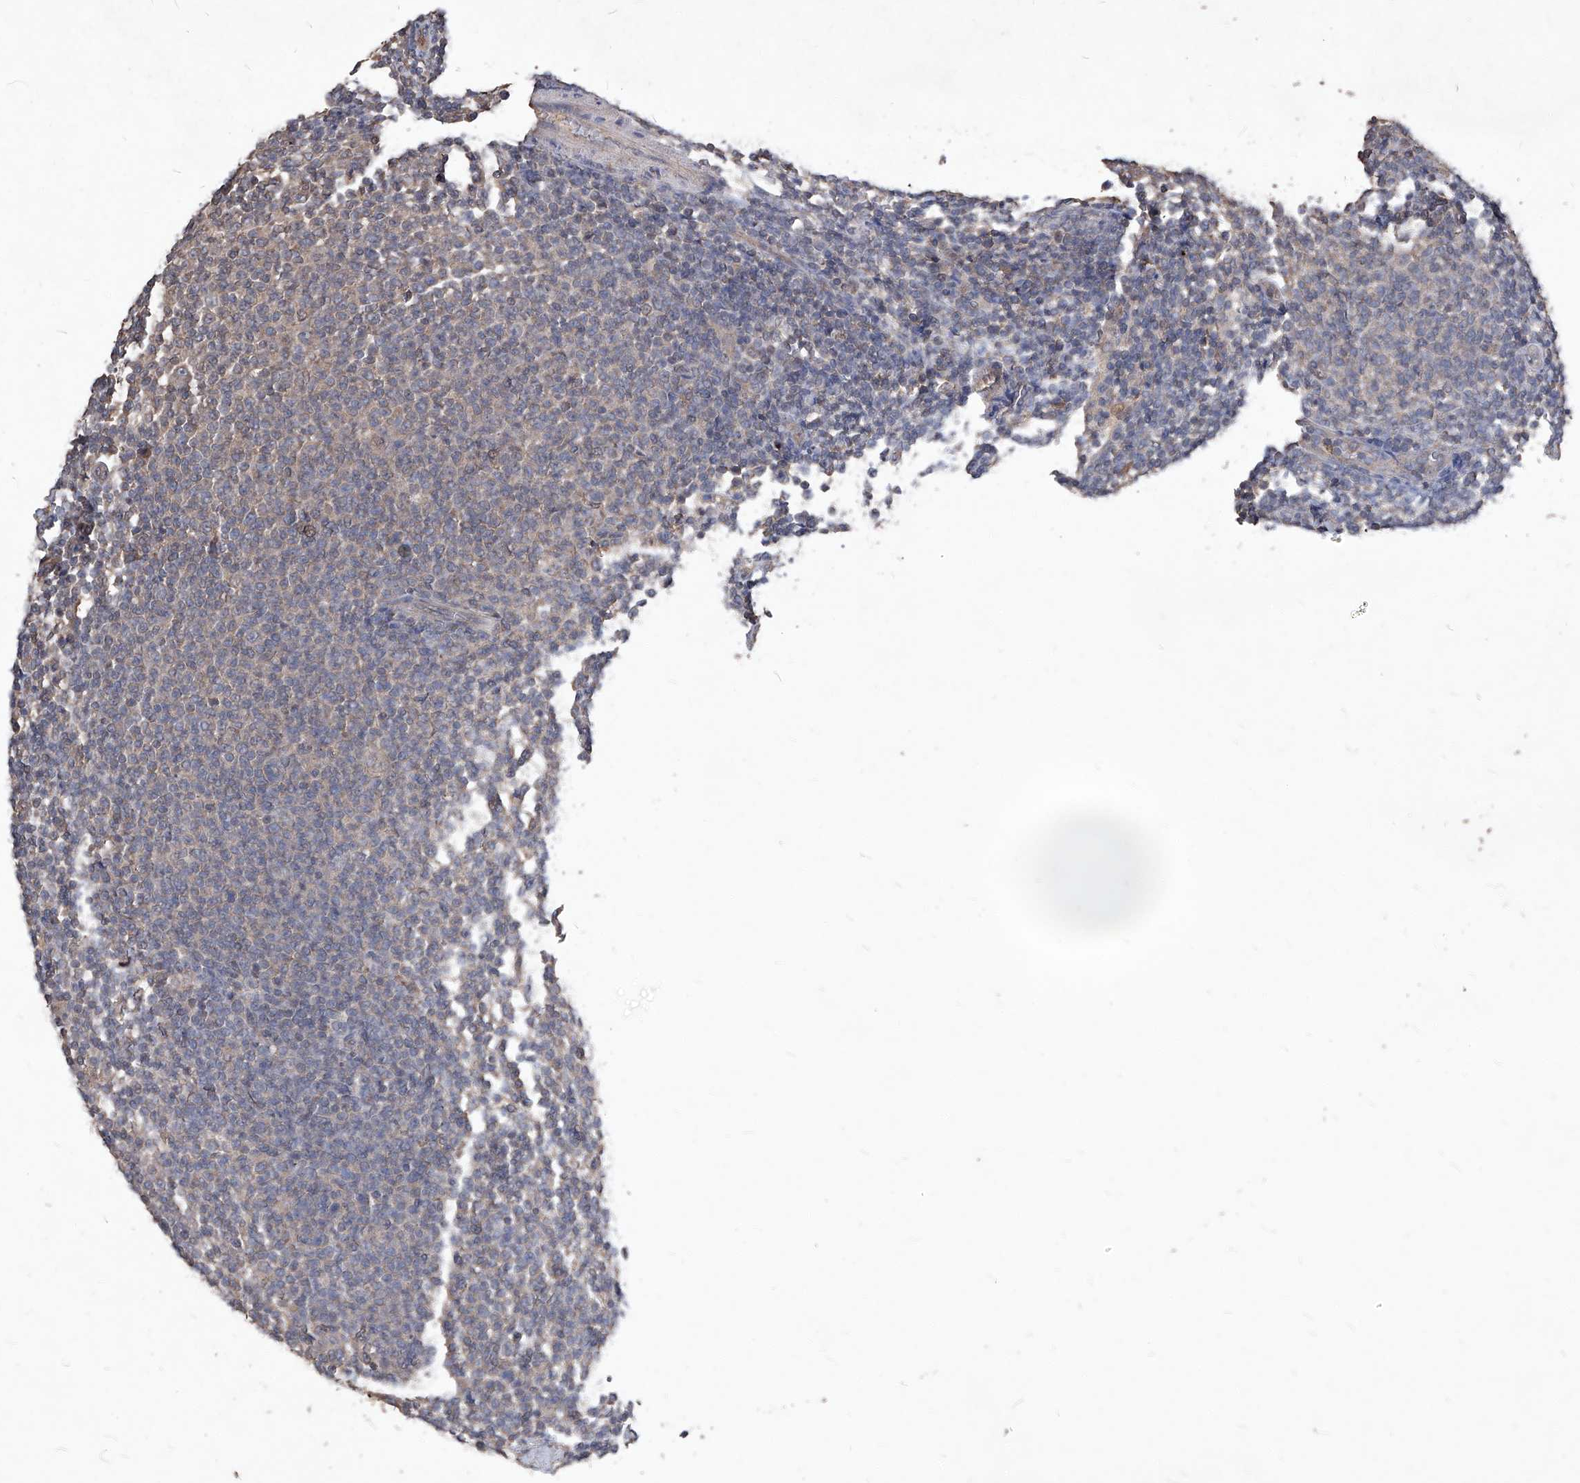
{"staining": {"intensity": "negative", "quantity": "none", "location": "none"}, "tissue": "lymphoma", "cell_type": "Tumor cells", "image_type": "cancer", "snomed": [{"axis": "morphology", "description": "Malignant lymphoma, non-Hodgkin's type, Low grade"}, {"axis": "topography", "description": "Lymph node"}], "caption": "Protein analysis of lymphoma shows no significant staining in tumor cells.", "gene": "SYNGR1", "patient": {"sex": "male", "age": 66}}